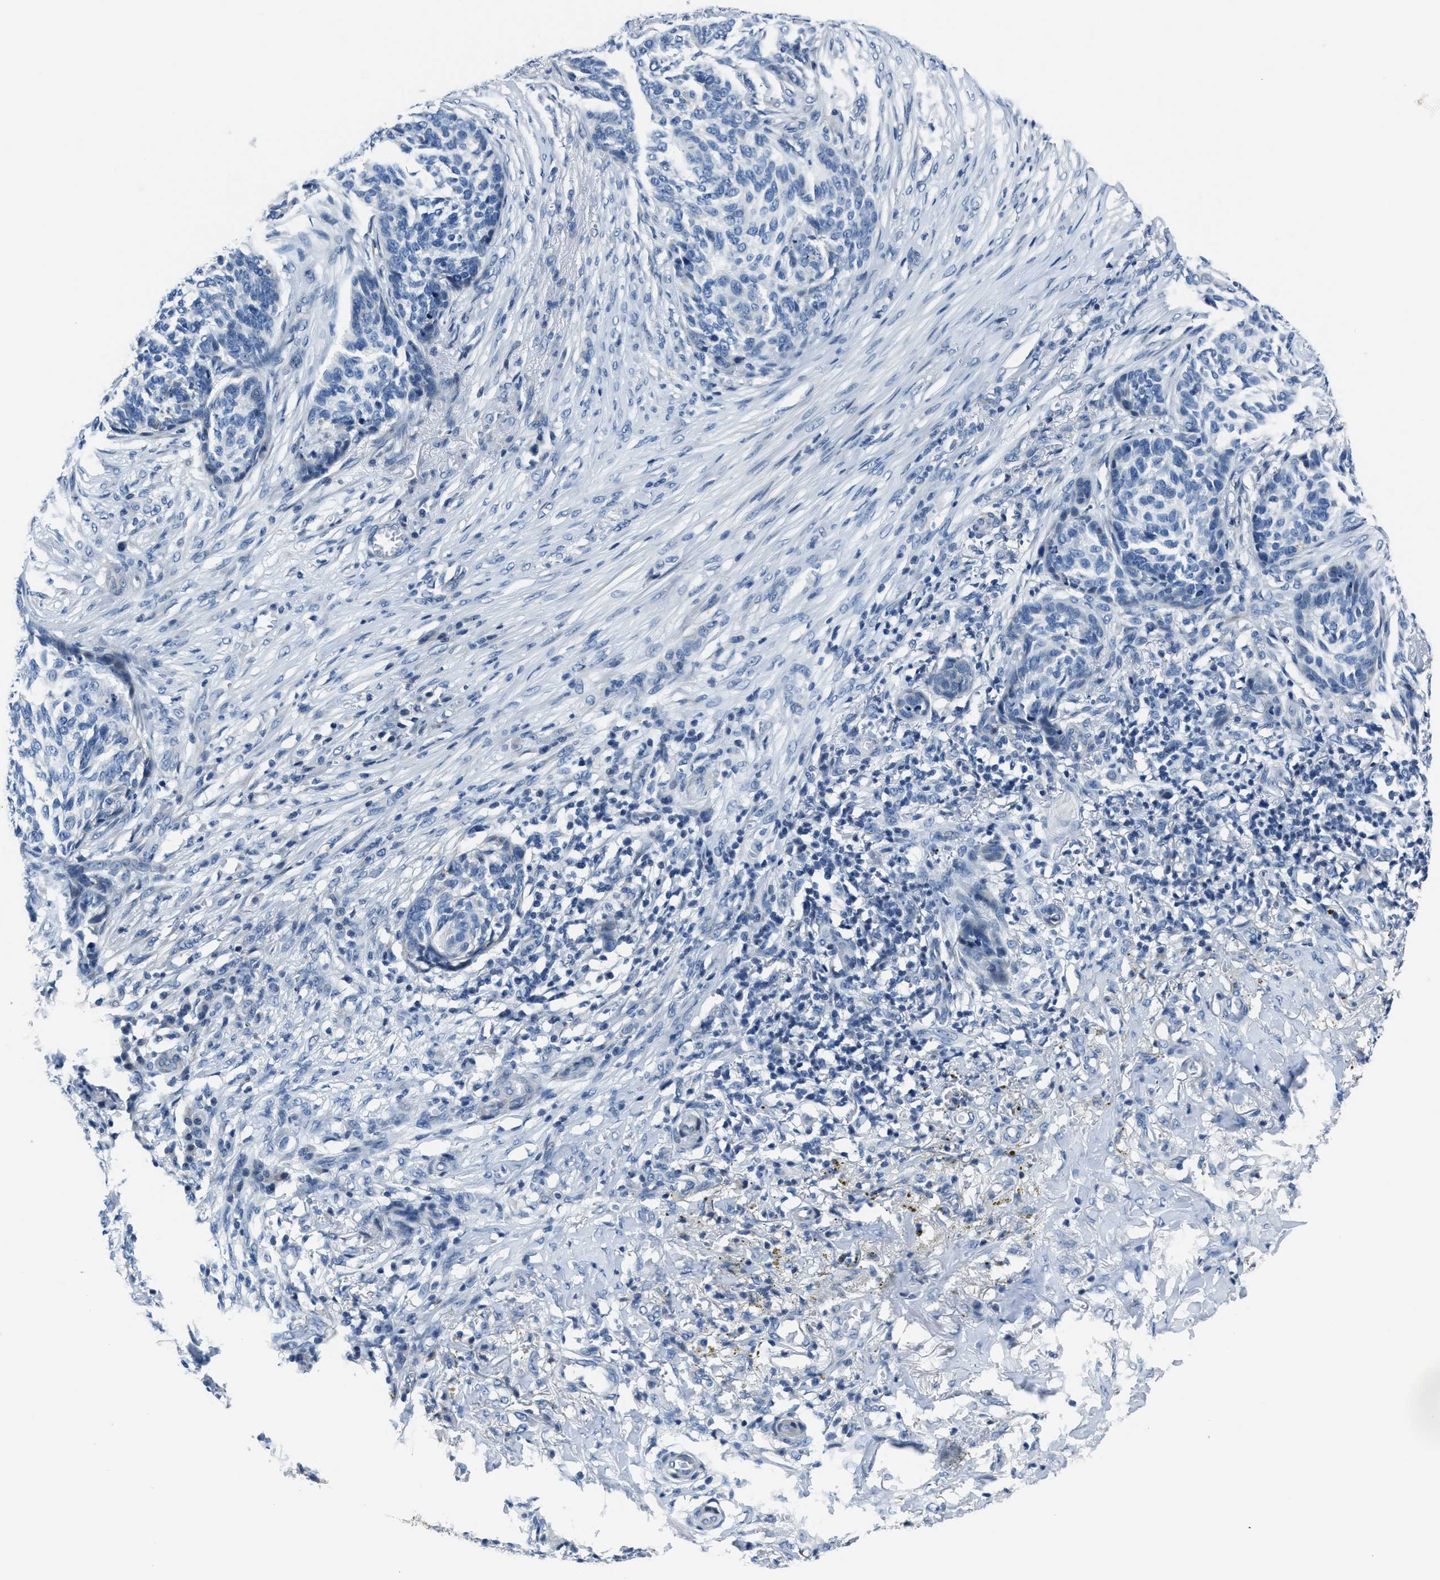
{"staining": {"intensity": "negative", "quantity": "none", "location": "none"}, "tissue": "skin cancer", "cell_type": "Tumor cells", "image_type": "cancer", "snomed": [{"axis": "morphology", "description": "Basal cell carcinoma"}, {"axis": "topography", "description": "Skin"}], "caption": "This is a image of immunohistochemistry (IHC) staining of skin cancer (basal cell carcinoma), which shows no staining in tumor cells.", "gene": "ASZ1", "patient": {"sex": "male", "age": 85}}